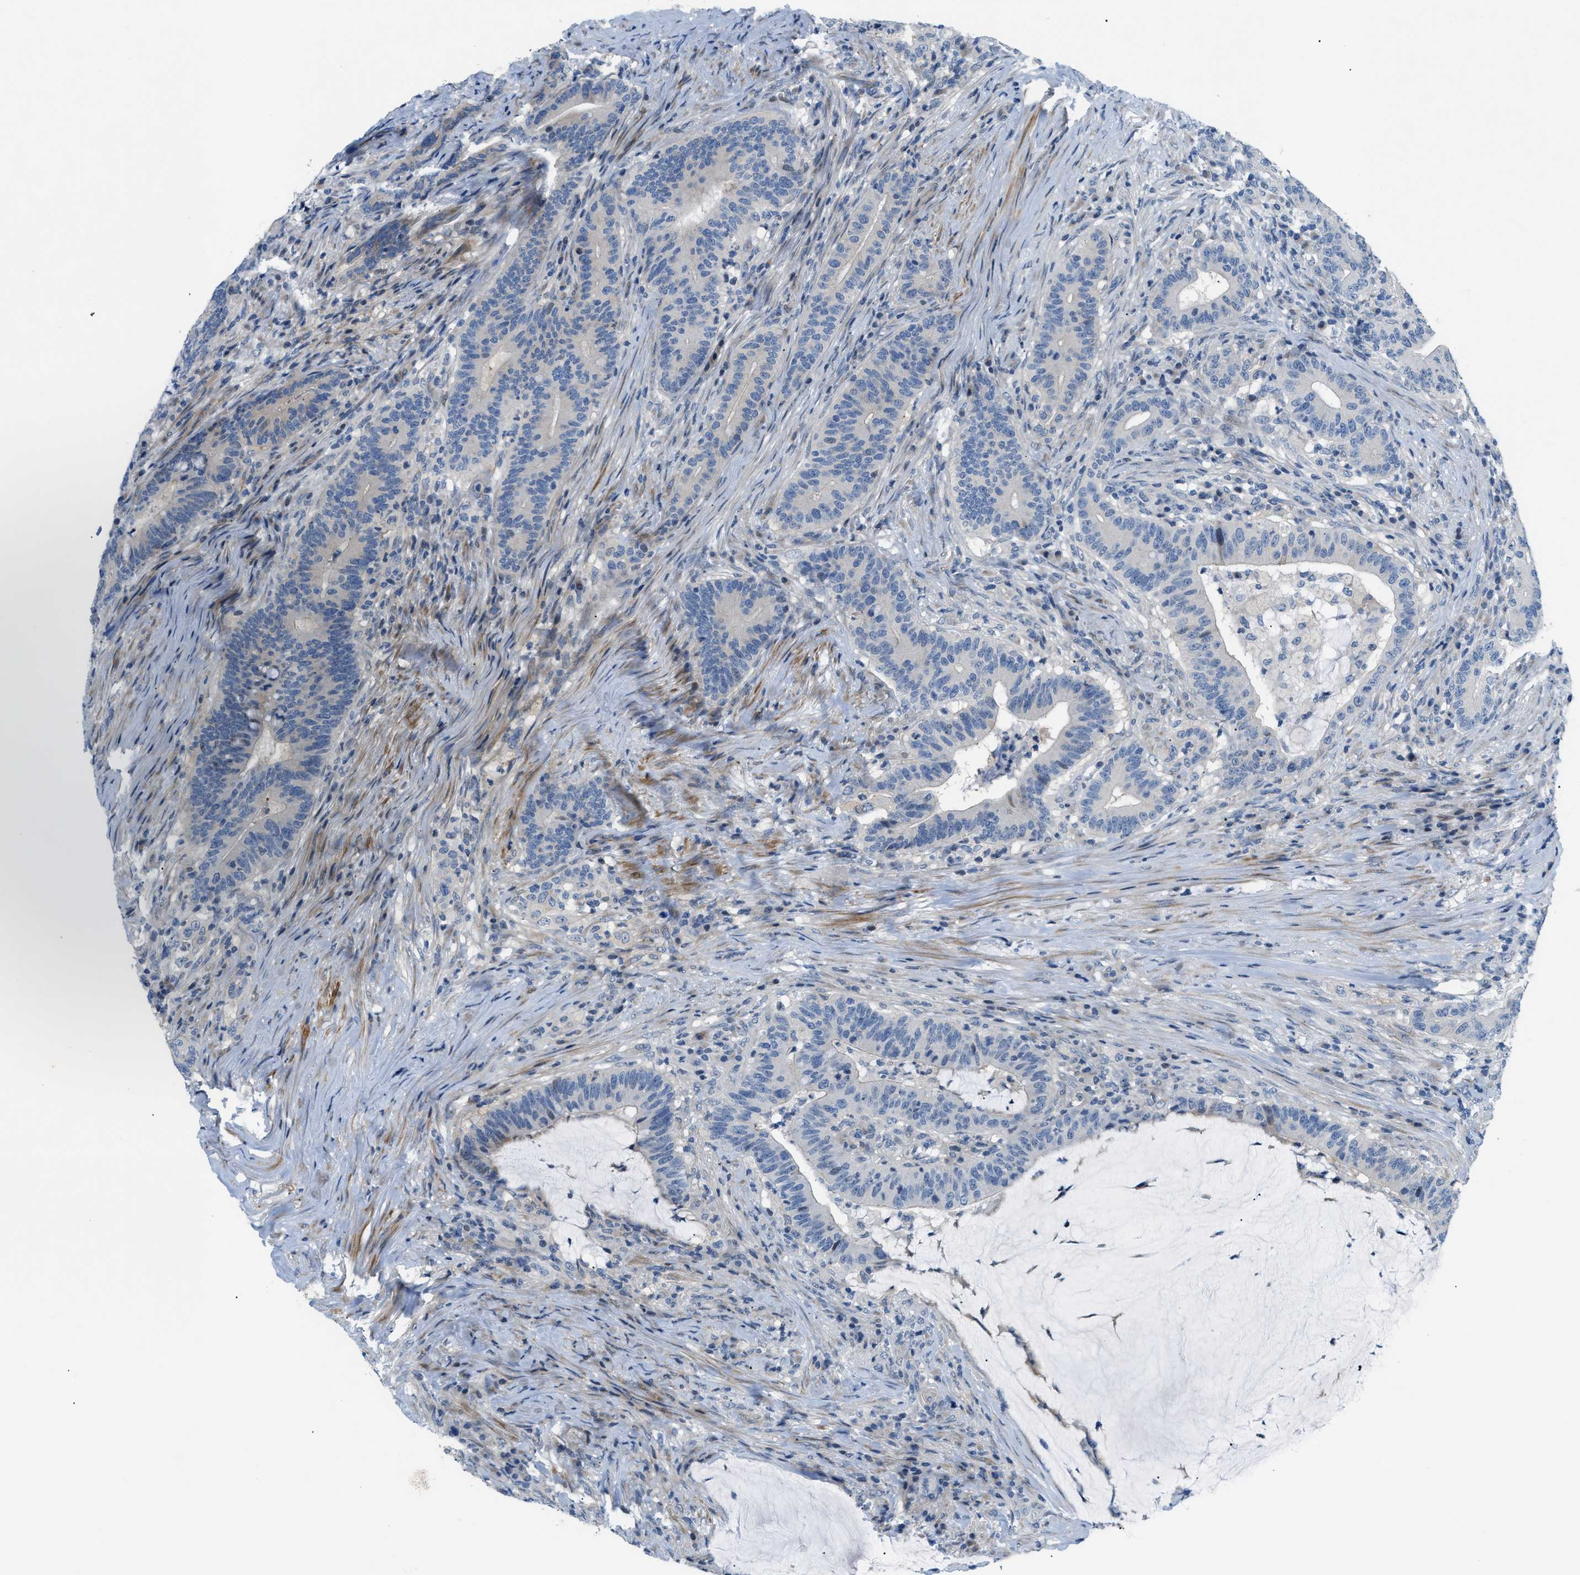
{"staining": {"intensity": "negative", "quantity": "none", "location": "none"}, "tissue": "colorectal cancer", "cell_type": "Tumor cells", "image_type": "cancer", "snomed": [{"axis": "morphology", "description": "Normal tissue, NOS"}, {"axis": "morphology", "description": "Adenocarcinoma, NOS"}, {"axis": "topography", "description": "Colon"}], "caption": "Protein analysis of colorectal adenocarcinoma exhibits no significant positivity in tumor cells. (DAB immunohistochemistry visualized using brightfield microscopy, high magnification).", "gene": "FDCSP", "patient": {"sex": "female", "age": 66}}